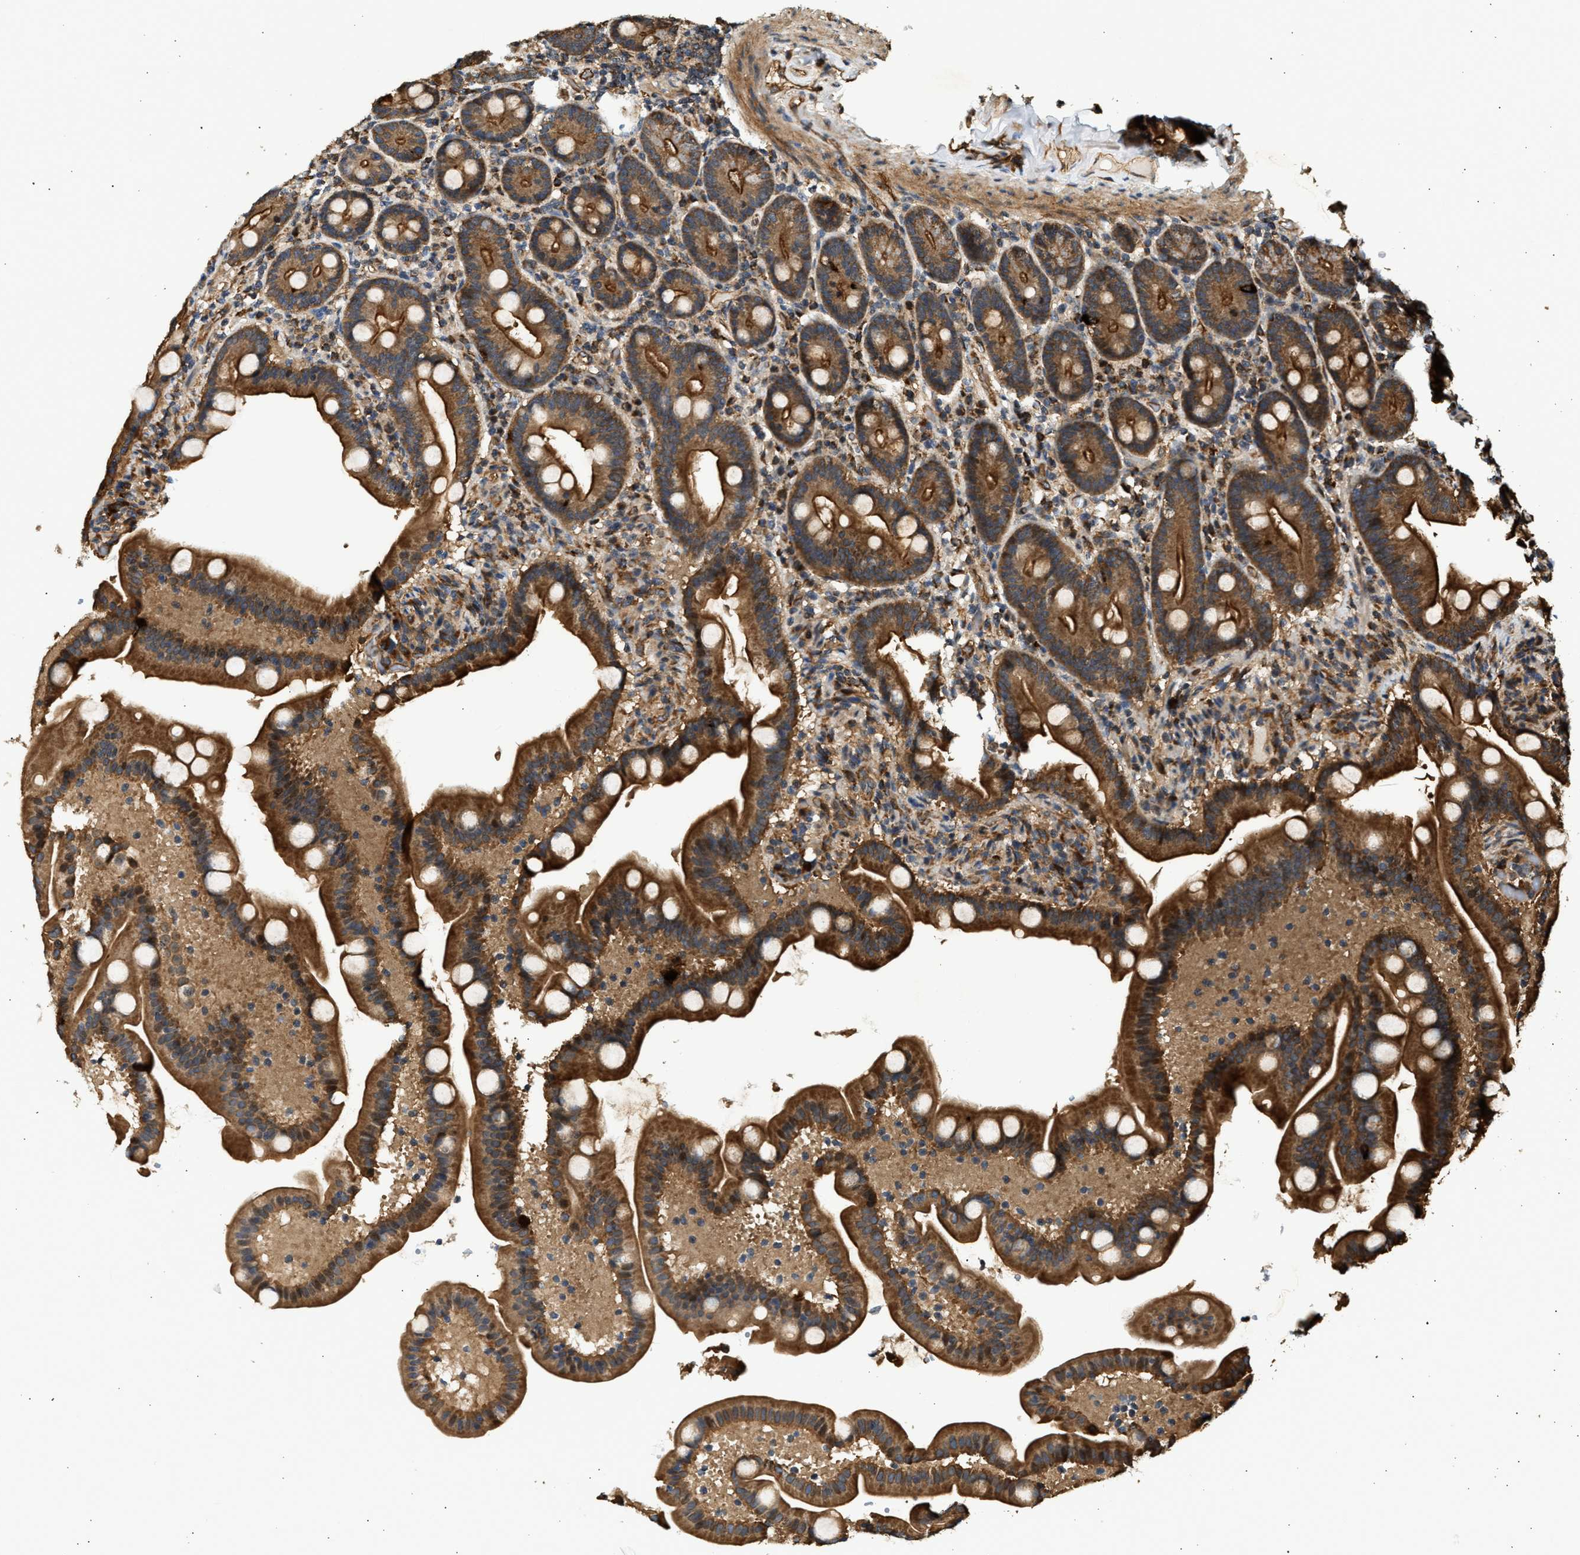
{"staining": {"intensity": "strong", "quantity": ">75%", "location": "cytoplasmic/membranous"}, "tissue": "duodenum", "cell_type": "Glandular cells", "image_type": "normal", "snomed": [{"axis": "morphology", "description": "Normal tissue, NOS"}, {"axis": "topography", "description": "Duodenum"}], "caption": "Brown immunohistochemical staining in normal duodenum displays strong cytoplasmic/membranous positivity in approximately >75% of glandular cells.", "gene": "DUSP14", "patient": {"sex": "male", "age": 54}}